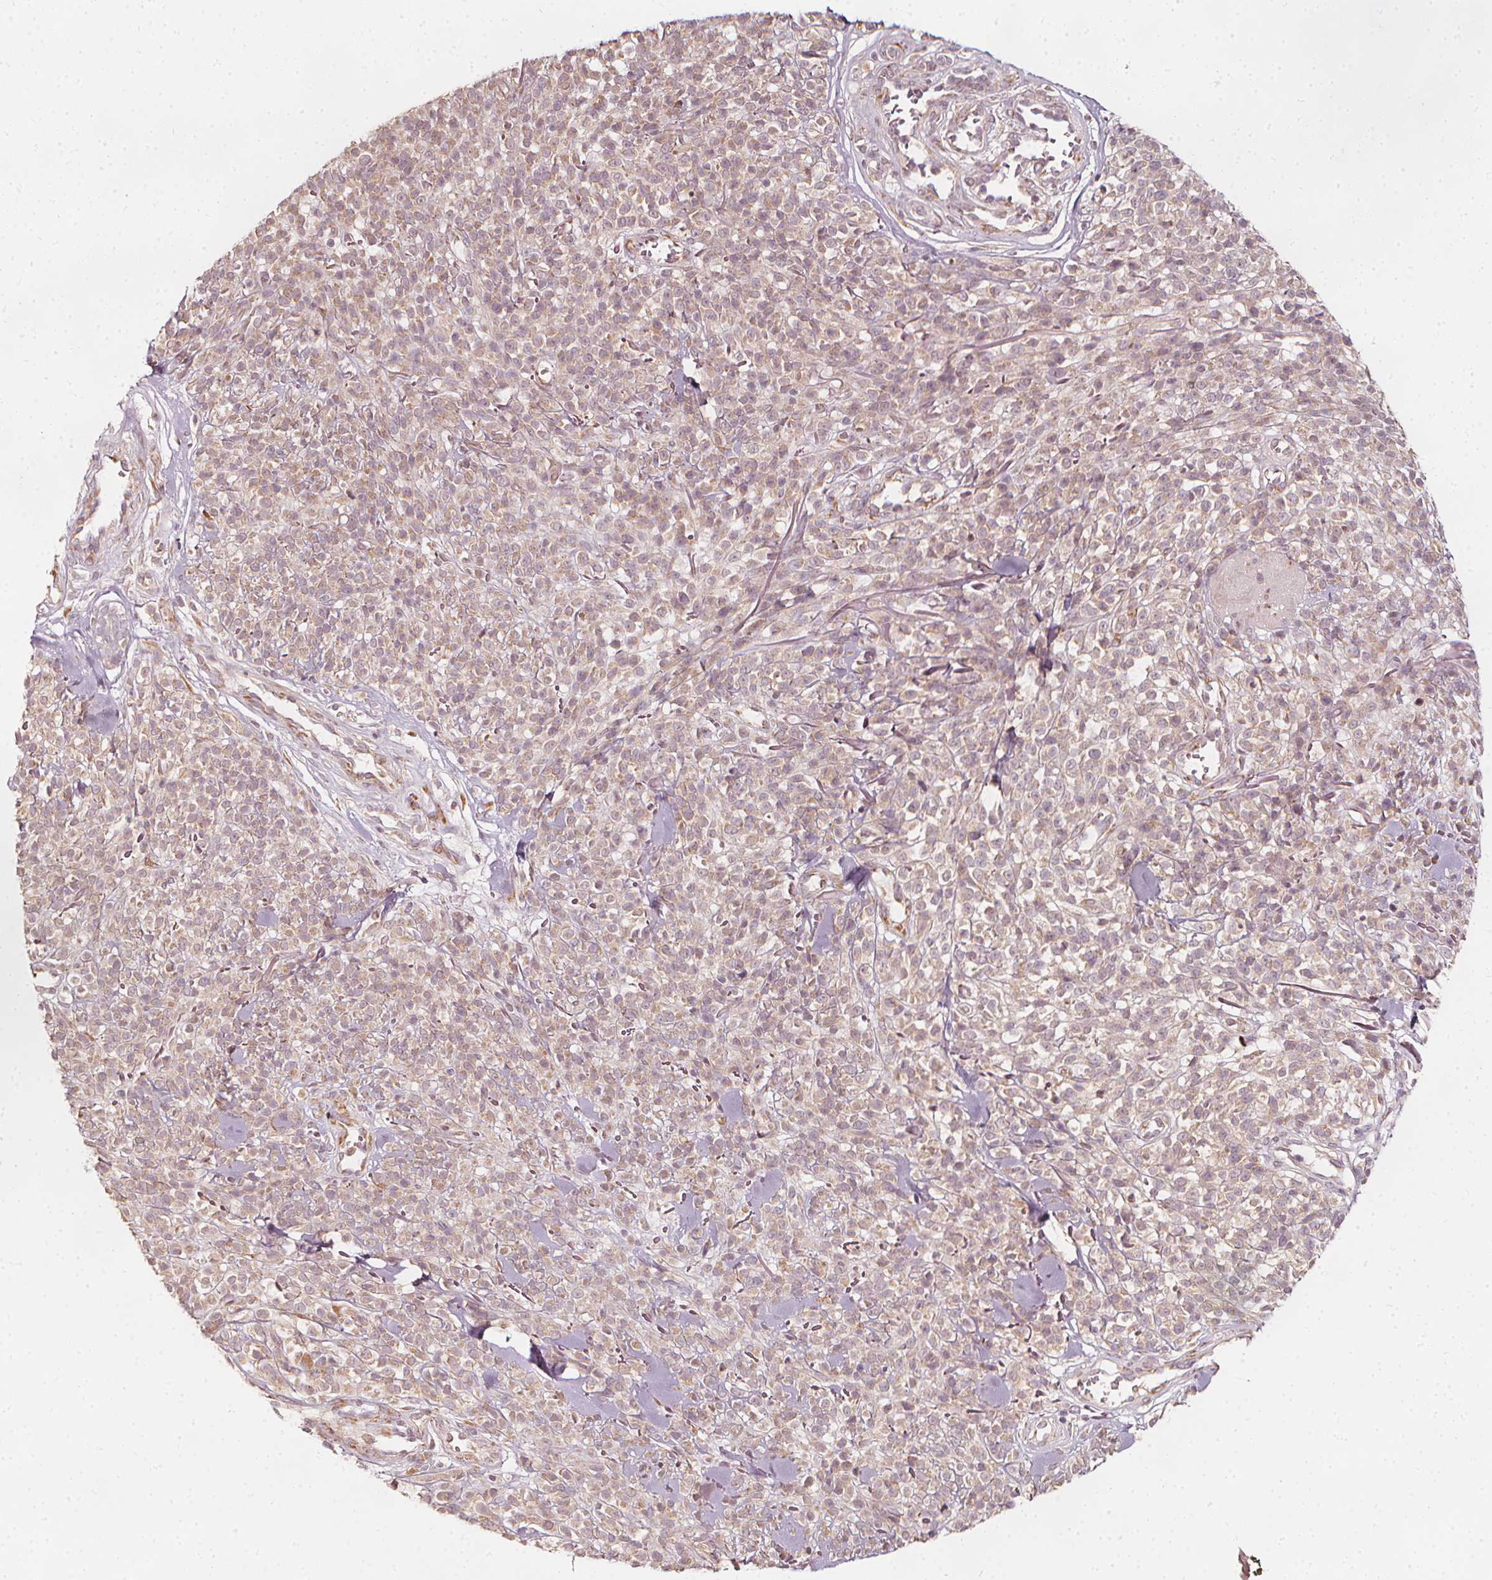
{"staining": {"intensity": "weak", "quantity": "25%-75%", "location": "cytoplasmic/membranous"}, "tissue": "melanoma", "cell_type": "Tumor cells", "image_type": "cancer", "snomed": [{"axis": "morphology", "description": "Malignant melanoma, NOS"}, {"axis": "topography", "description": "Skin"}, {"axis": "topography", "description": "Skin of trunk"}], "caption": "Immunohistochemical staining of human malignant melanoma demonstrates weak cytoplasmic/membranous protein staining in about 25%-75% of tumor cells.", "gene": "NPC1L1", "patient": {"sex": "male", "age": 74}}